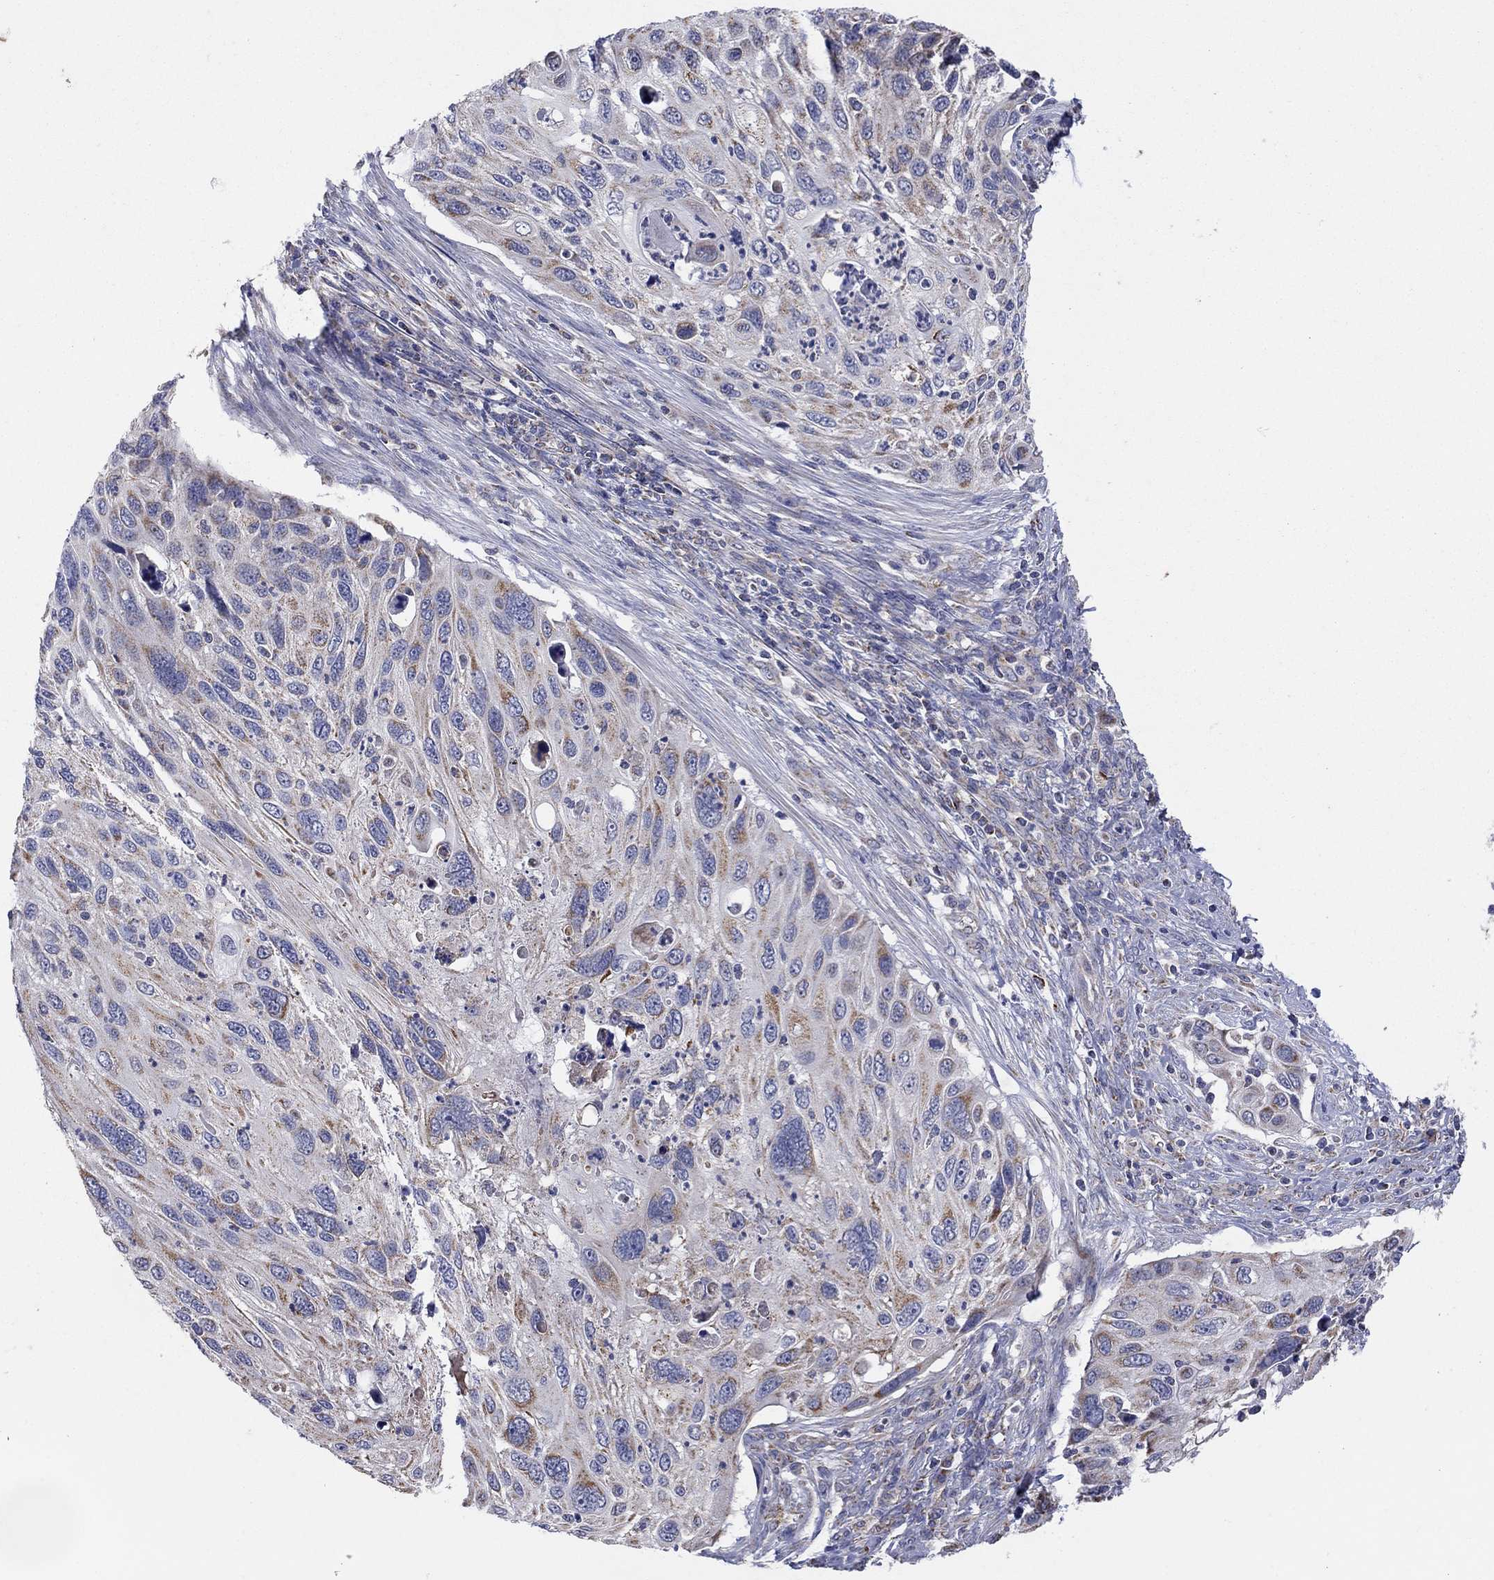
{"staining": {"intensity": "moderate", "quantity": "<25%", "location": "cytoplasmic/membranous"}, "tissue": "cervical cancer", "cell_type": "Tumor cells", "image_type": "cancer", "snomed": [{"axis": "morphology", "description": "Squamous cell carcinoma, NOS"}, {"axis": "topography", "description": "Cervix"}], "caption": "Moderate cytoplasmic/membranous expression for a protein is present in about <25% of tumor cells of squamous cell carcinoma (cervical) using immunohistochemistry.", "gene": "HPS5", "patient": {"sex": "female", "age": 70}}